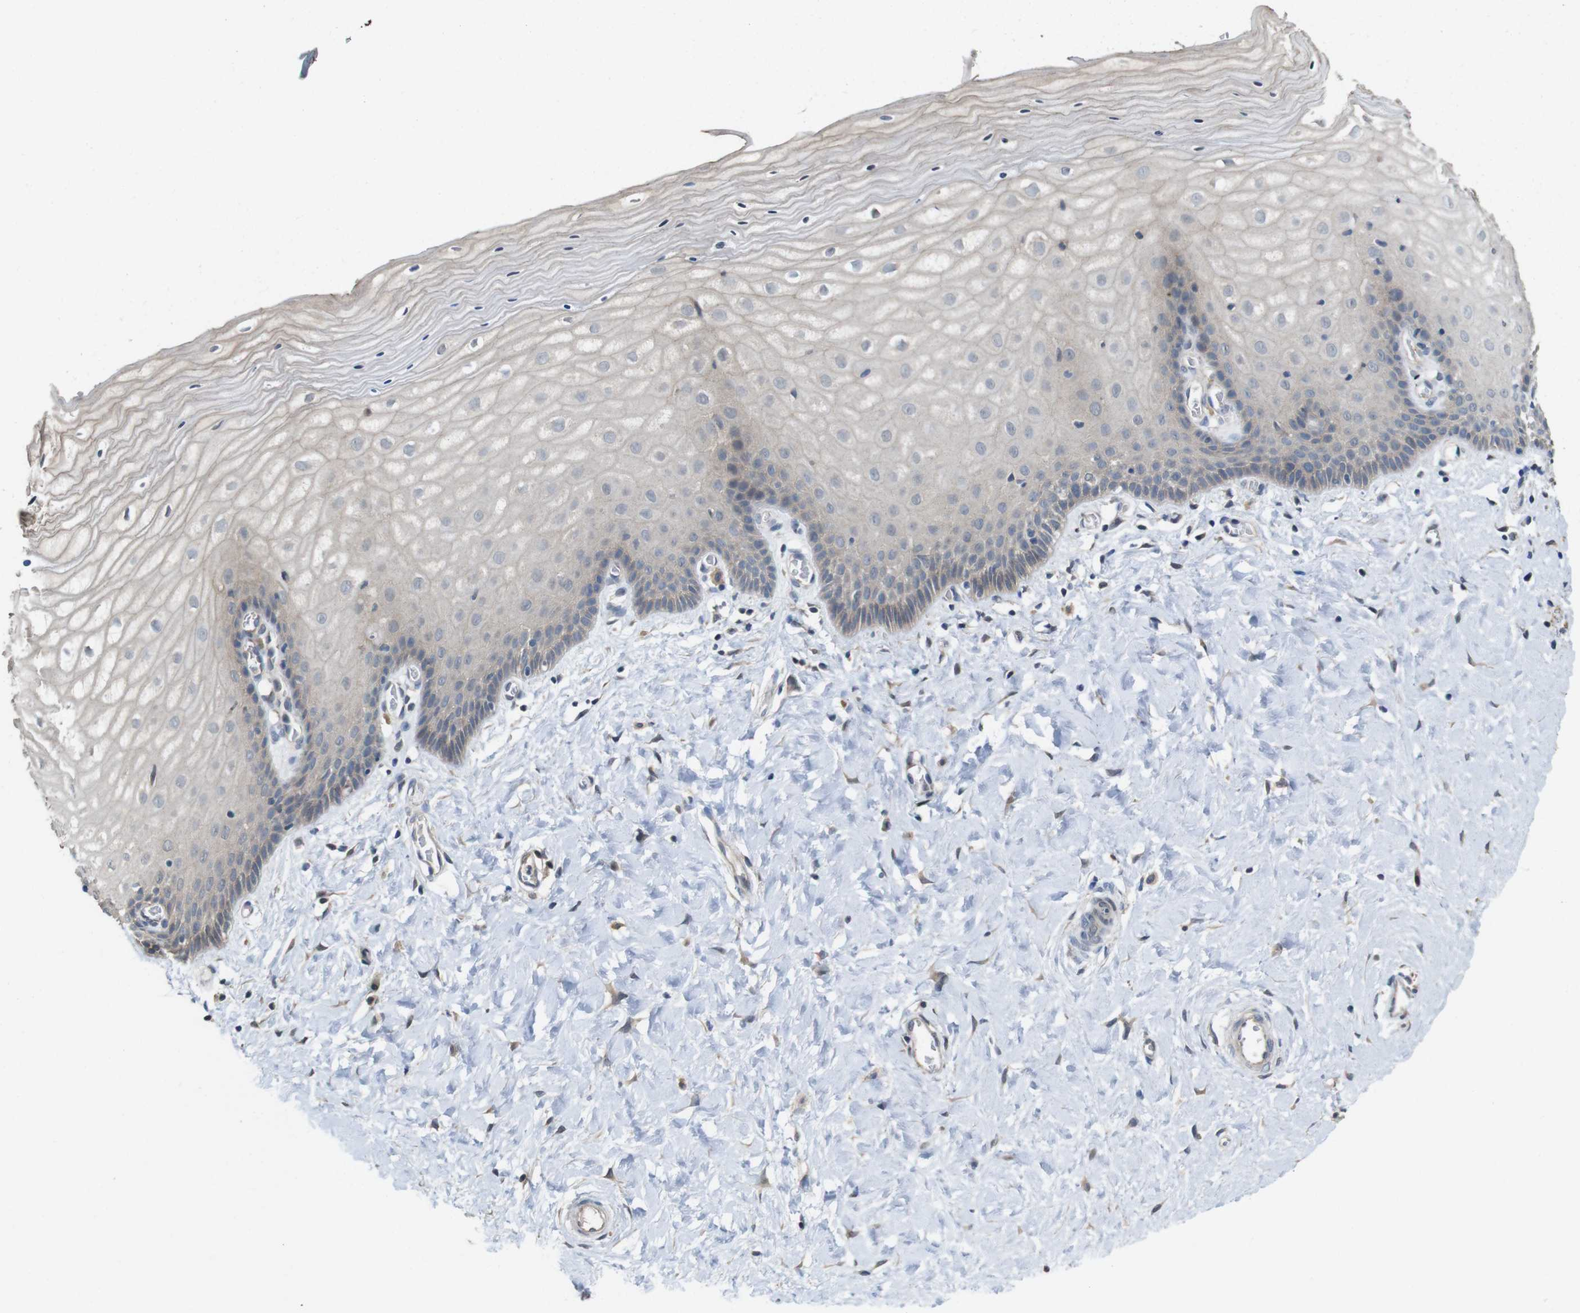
{"staining": {"intensity": "moderate", "quantity": ">75%", "location": "cytoplasmic/membranous"}, "tissue": "cervix", "cell_type": "Glandular cells", "image_type": "normal", "snomed": [{"axis": "morphology", "description": "Normal tissue, NOS"}, {"axis": "topography", "description": "Cervix"}], "caption": "Cervix was stained to show a protein in brown. There is medium levels of moderate cytoplasmic/membranous expression in approximately >75% of glandular cells. (brown staining indicates protein expression, while blue staining denotes nuclei).", "gene": "CDC34", "patient": {"sex": "female", "age": 55}}